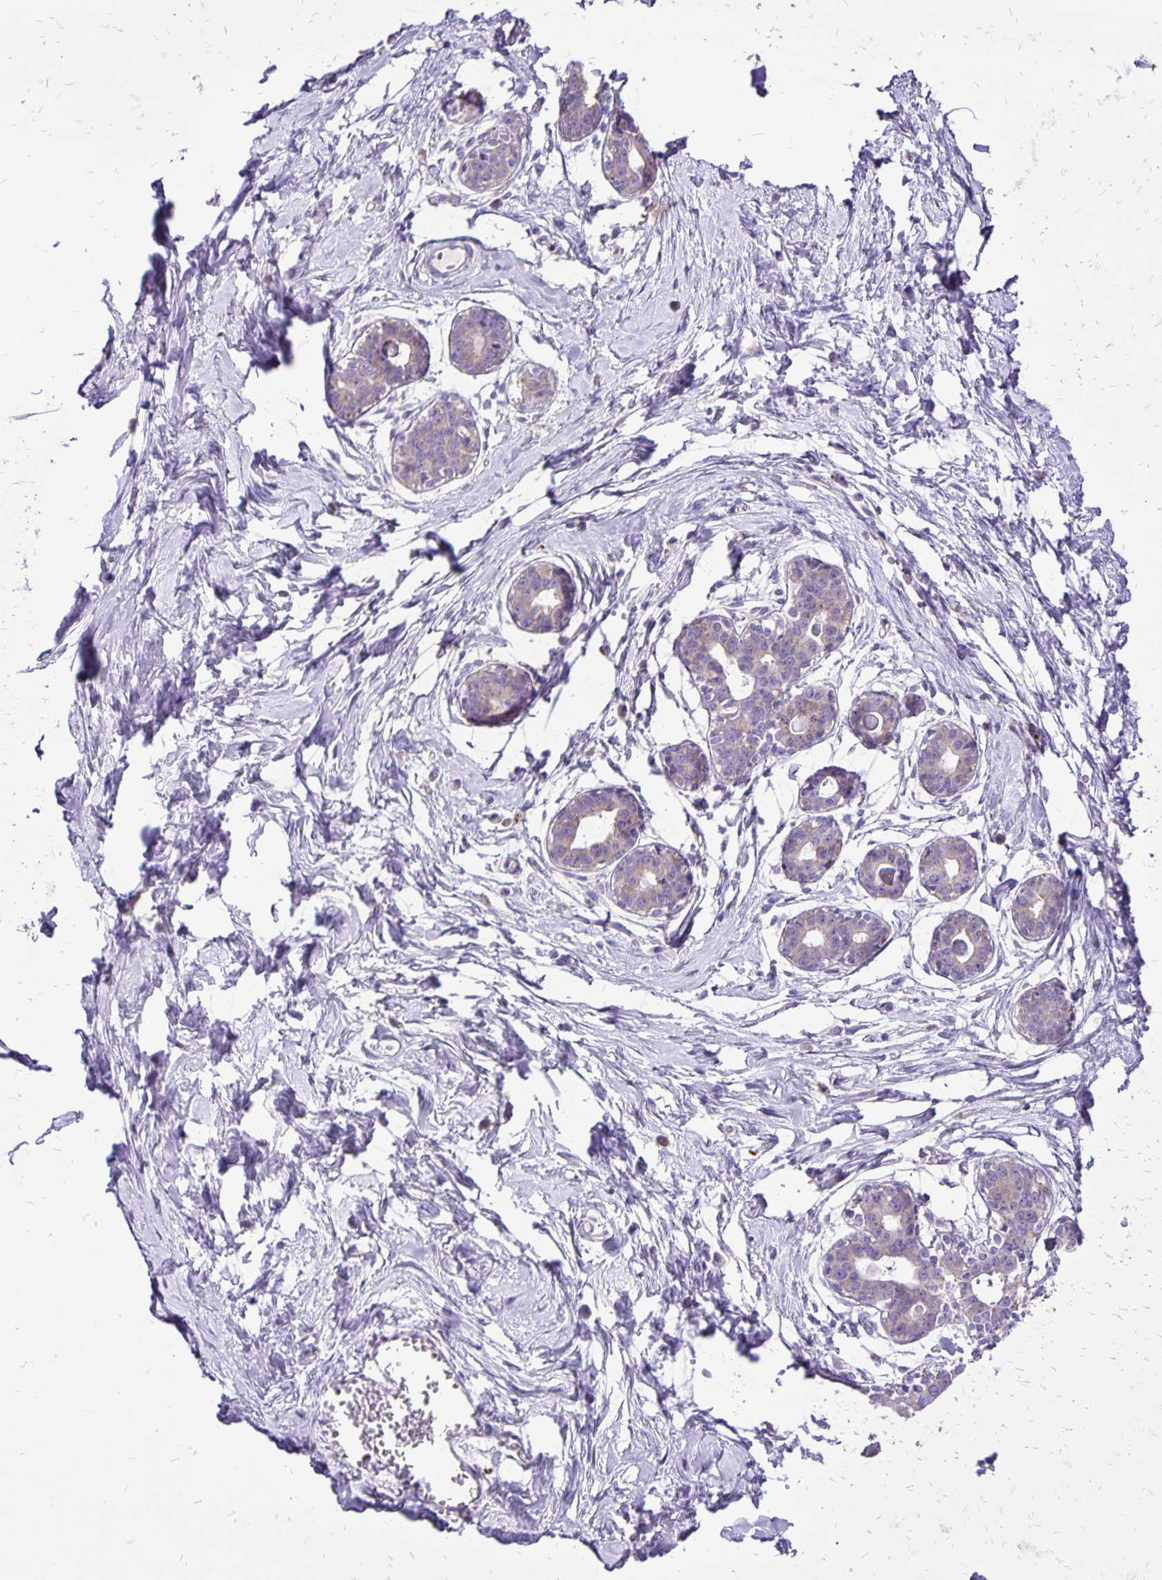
{"staining": {"intensity": "negative", "quantity": "none", "location": "none"}, "tissue": "breast", "cell_type": "Adipocytes", "image_type": "normal", "snomed": [{"axis": "morphology", "description": "Normal tissue, NOS"}, {"axis": "topography", "description": "Breast"}], "caption": "High power microscopy image of an IHC photomicrograph of unremarkable breast, revealing no significant expression in adipocytes.", "gene": "EIF5A", "patient": {"sex": "female", "age": 45}}